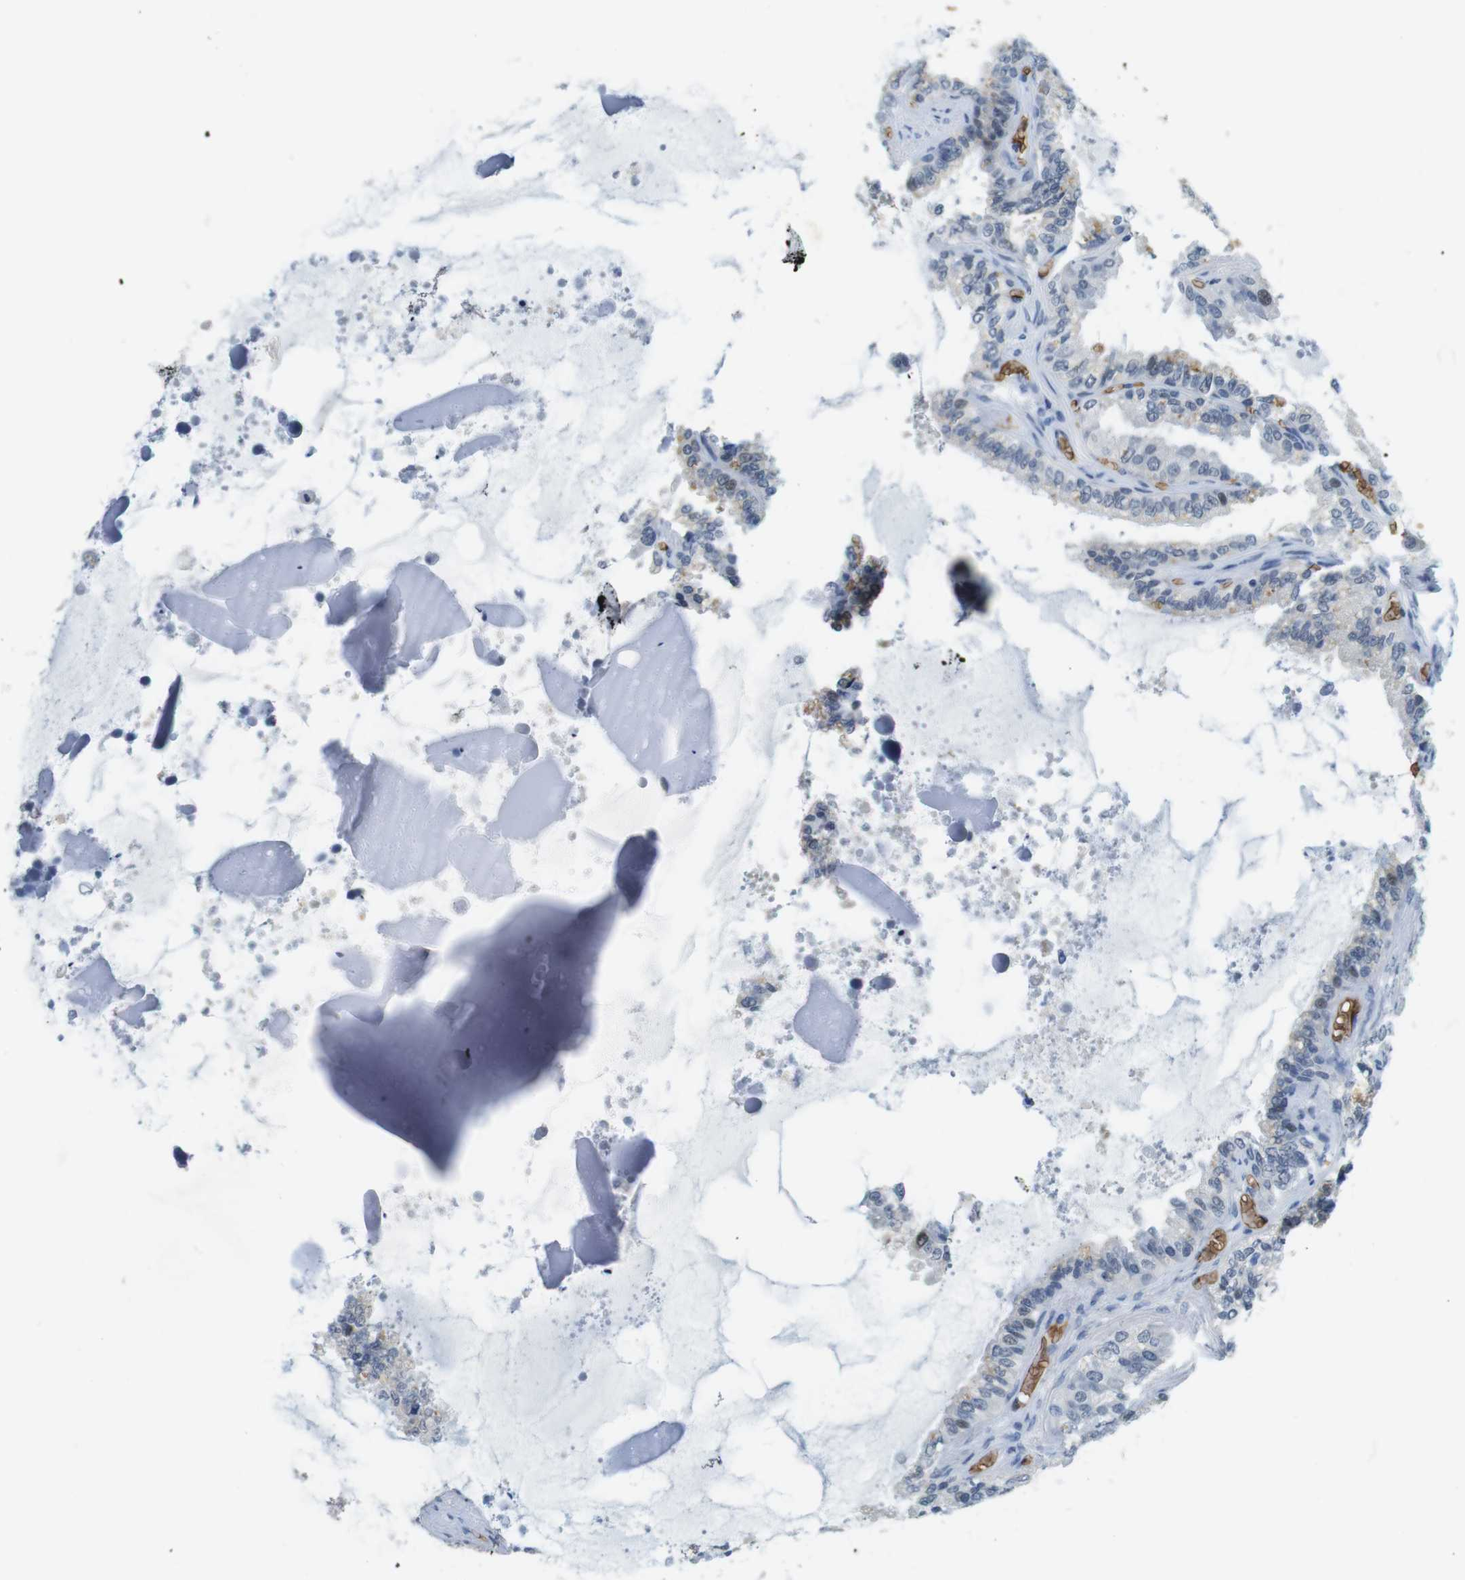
{"staining": {"intensity": "negative", "quantity": "none", "location": "none"}, "tissue": "seminal vesicle", "cell_type": "Glandular cells", "image_type": "normal", "snomed": [{"axis": "morphology", "description": "Normal tissue, NOS"}, {"axis": "topography", "description": "Seminal veicle"}], "caption": "Immunohistochemistry of unremarkable human seminal vesicle displays no expression in glandular cells. (Immunohistochemistry (ihc), brightfield microscopy, high magnification).", "gene": "SLC4A1", "patient": {"sex": "male", "age": 46}}